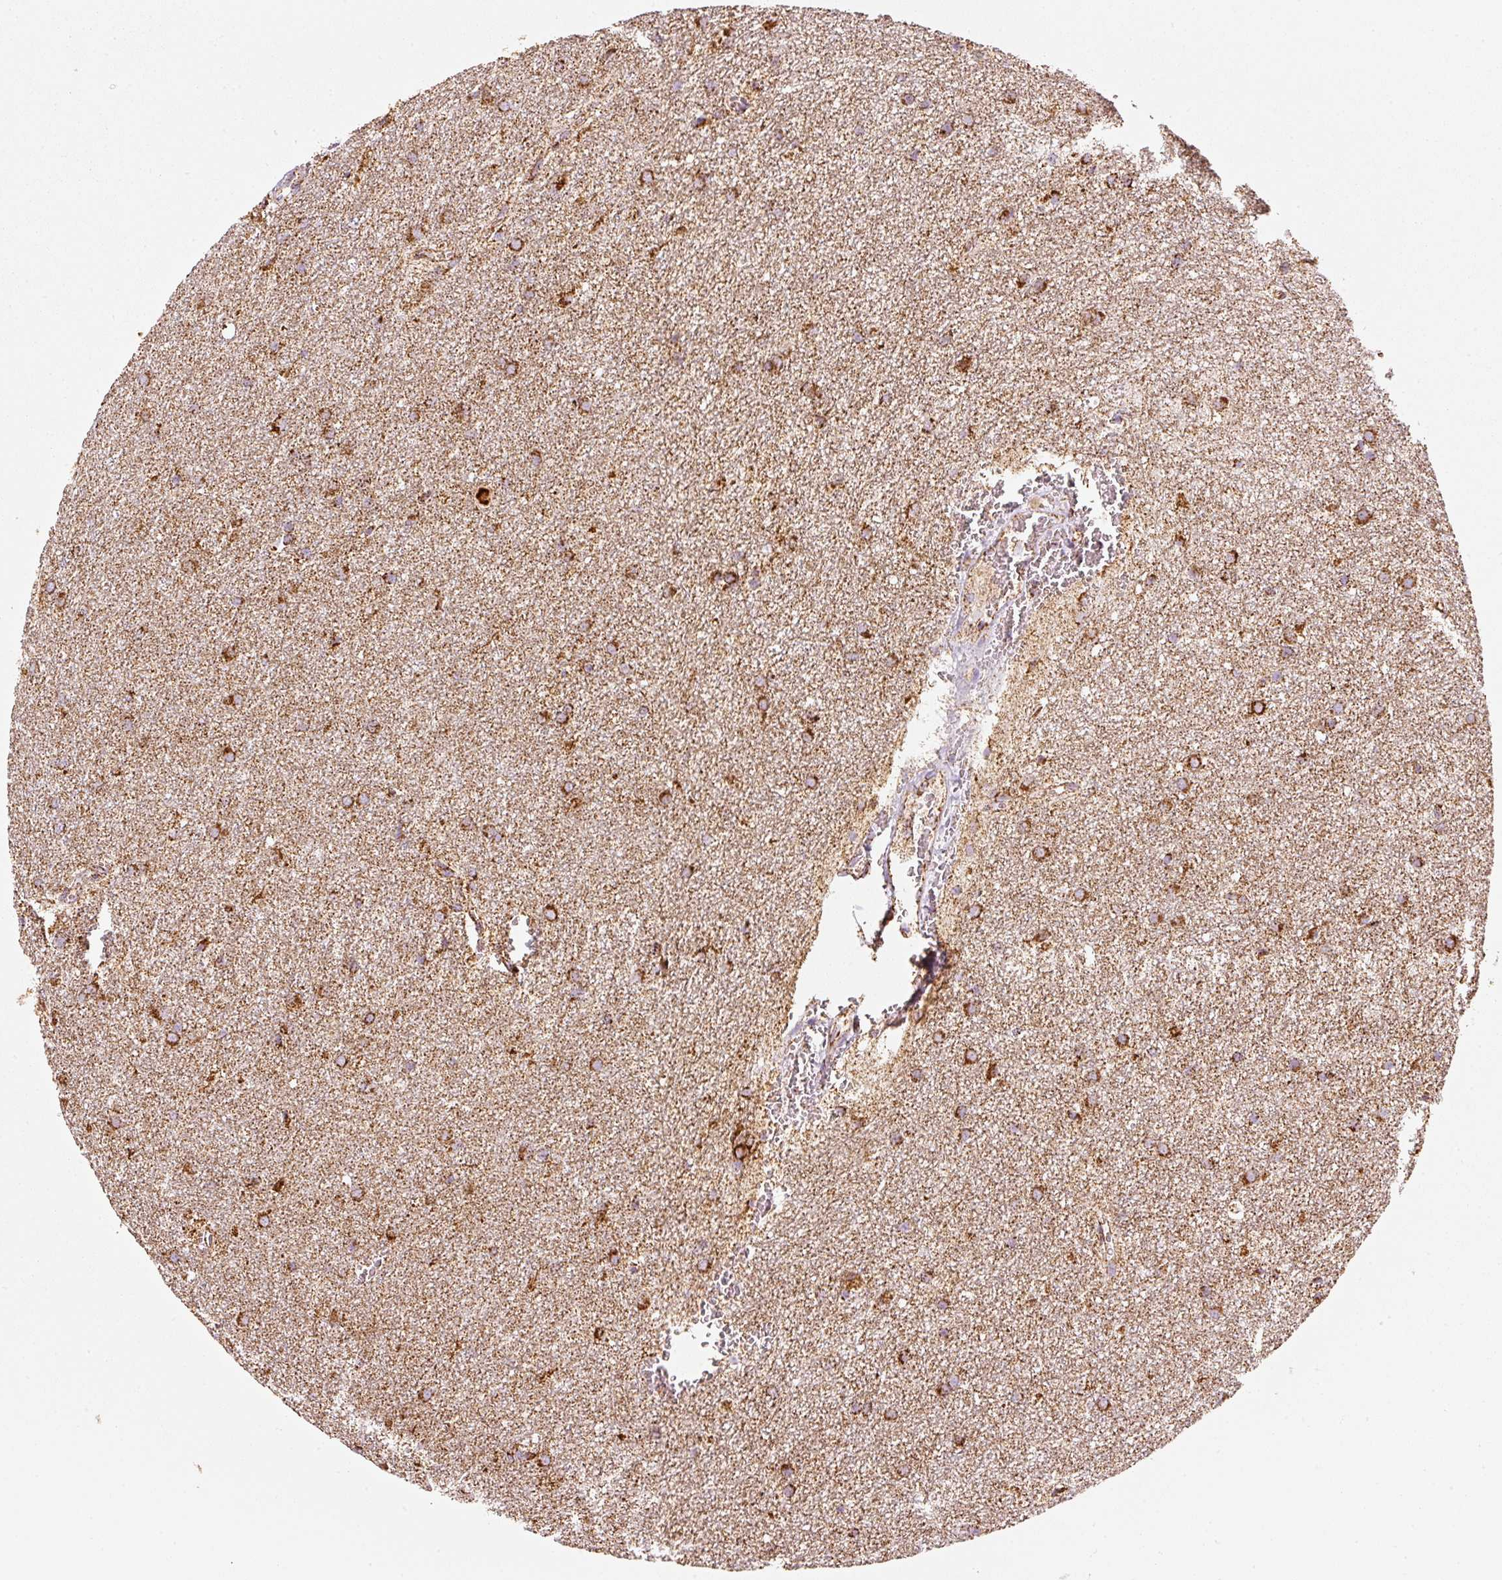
{"staining": {"intensity": "strong", "quantity": ">75%", "location": "cytoplasmic/membranous"}, "tissue": "glioma", "cell_type": "Tumor cells", "image_type": "cancer", "snomed": [{"axis": "morphology", "description": "Glioma, malignant, Low grade"}, {"axis": "topography", "description": "Cerebellum"}], "caption": "Immunohistochemical staining of human glioma reveals high levels of strong cytoplasmic/membranous protein positivity in about >75% of tumor cells.", "gene": "UQCRC1", "patient": {"sex": "female", "age": 5}}